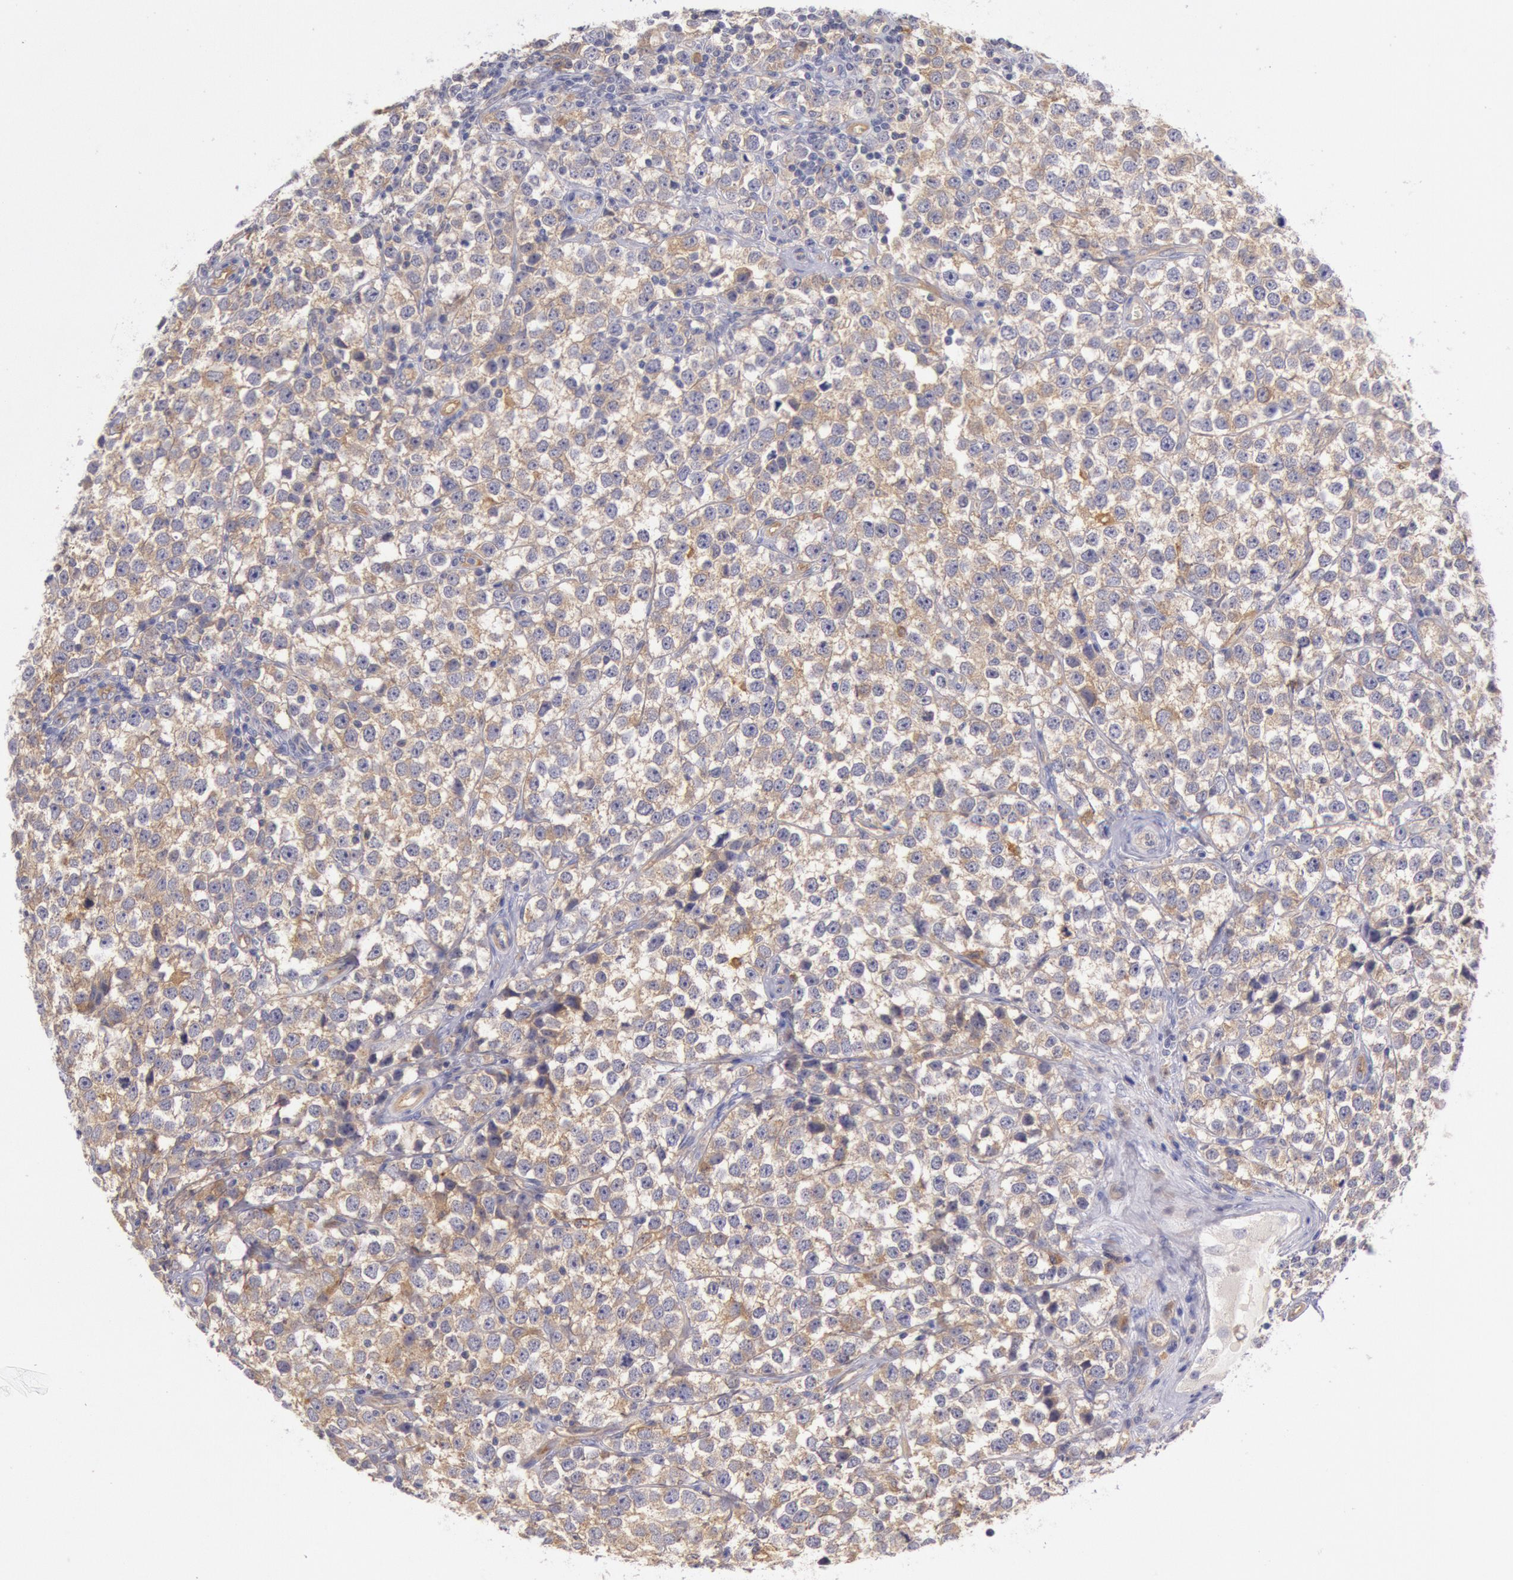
{"staining": {"intensity": "weak", "quantity": ">75%", "location": "cytoplasmic/membranous"}, "tissue": "testis cancer", "cell_type": "Tumor cells", "image_type": "cancer", "snomed": [{"axis": "morphology", "description": "Seminoma, NOS"}, {"axis": "topography", "description": "Testis"}], "caption": "Protein staining by IHC displays weak cytoplasmic/membranous staining in about >75% of tumor cells in testis cancer. (DAB IHC with brightfield microscopy, high magnification).", "gene": "MYO5A", "patient": {"sex": "male", "age": 25}}